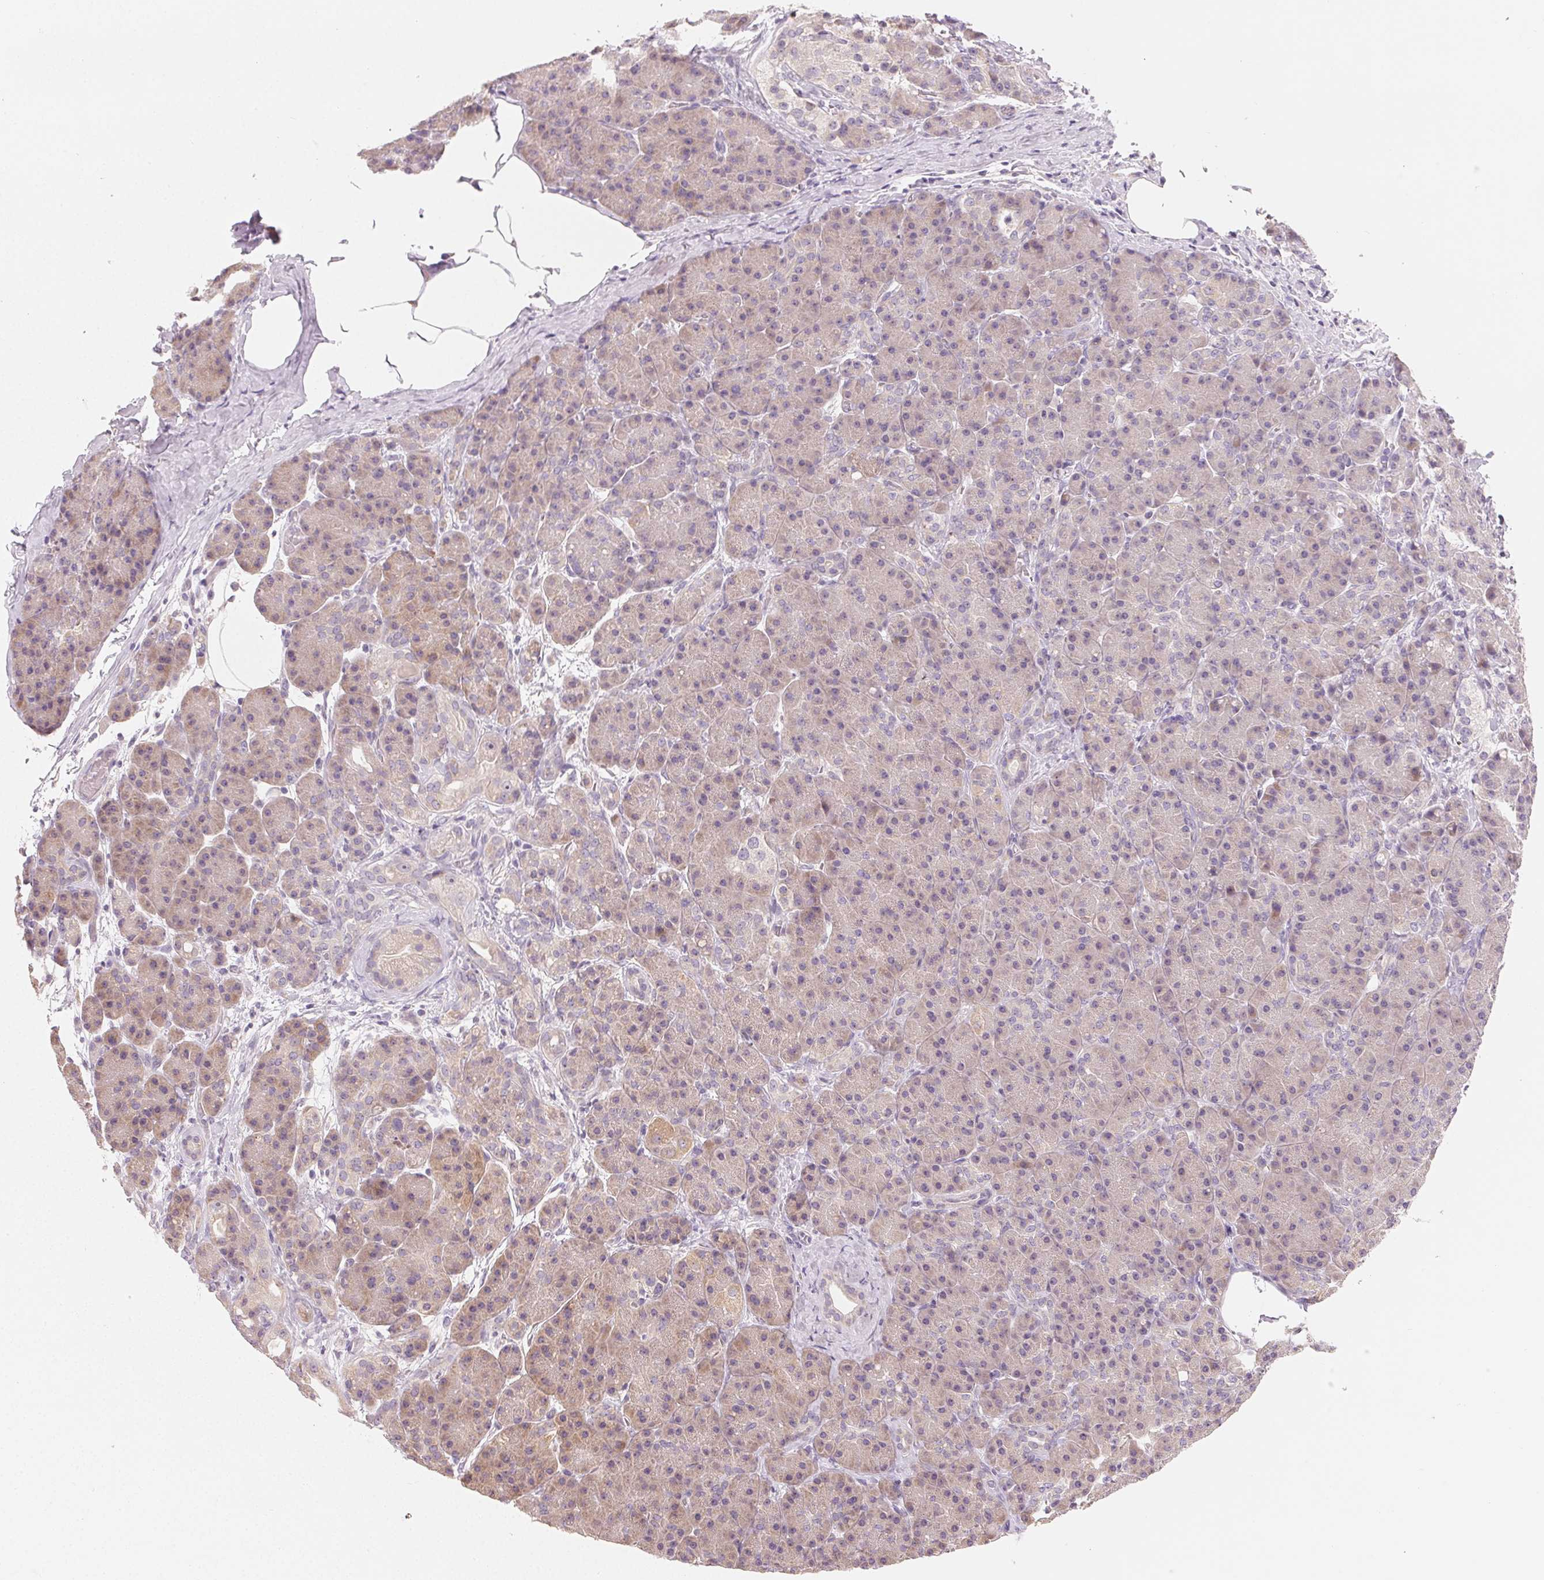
{"staining": {"intensity": "weak", "quantity": ">75%", "location": "cytoplasmic/membranous"}, "tissue": "pancreas", "cell_type": "Exocrine glandular cells", "image_type": "normal", "snomed": [{"axis": "morphology", "description": "Normal tissue, NOS"}, {"axis": "topography", "description": "Pancreas"}], "caption": "Immunohistochemistry micrograph of benign pancreas stained for a protein (brown), which demonstrates low levels of weak cytoplasmic/membranous staining in approximately >75% of exocrine glandular cells.", "gene": "MYBL1", "patient": {"sex": "male", "age": 57}}